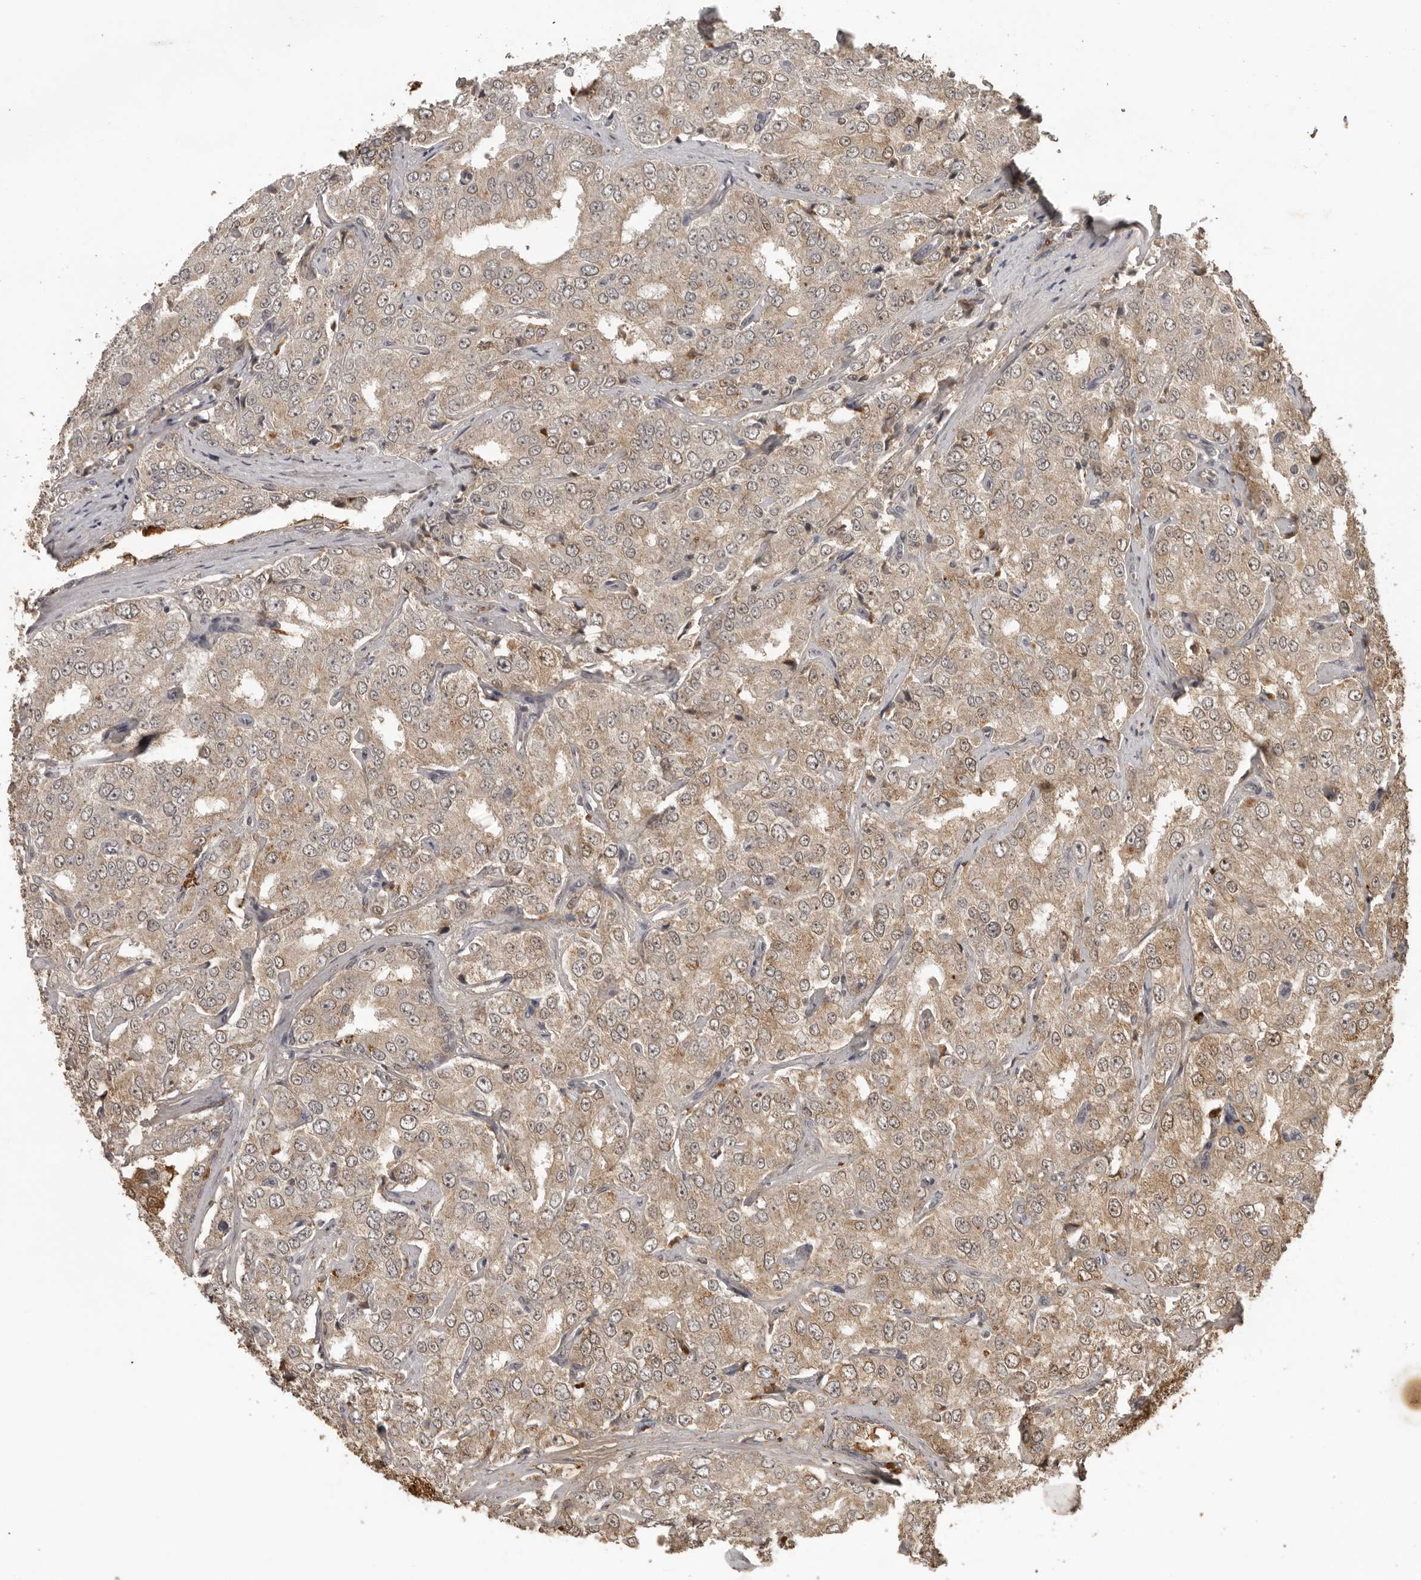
{"staining": {"intensity": "weak", "quantity": ">75%", "location": "cytoplasmic/membranous"}, "tissue": "prostate cancer", "cell_type": "Tumor cells", "image_type": "cancer", "snomed": [{"axis": "morphology", "description": "Adenocarcinoma, High grade"}, {"axis": "topography", "description": "Prostate"}], "caption": "This is a histology image of immunohistochemistry (IHC) staining of prostate cancer (adenocarcinoma (high-grade)), which shows weak staining in the cytoplasmic/membranous of tumor cells.", "gene": "CTF1", "patient": {"sex": "male", "age": 58}}